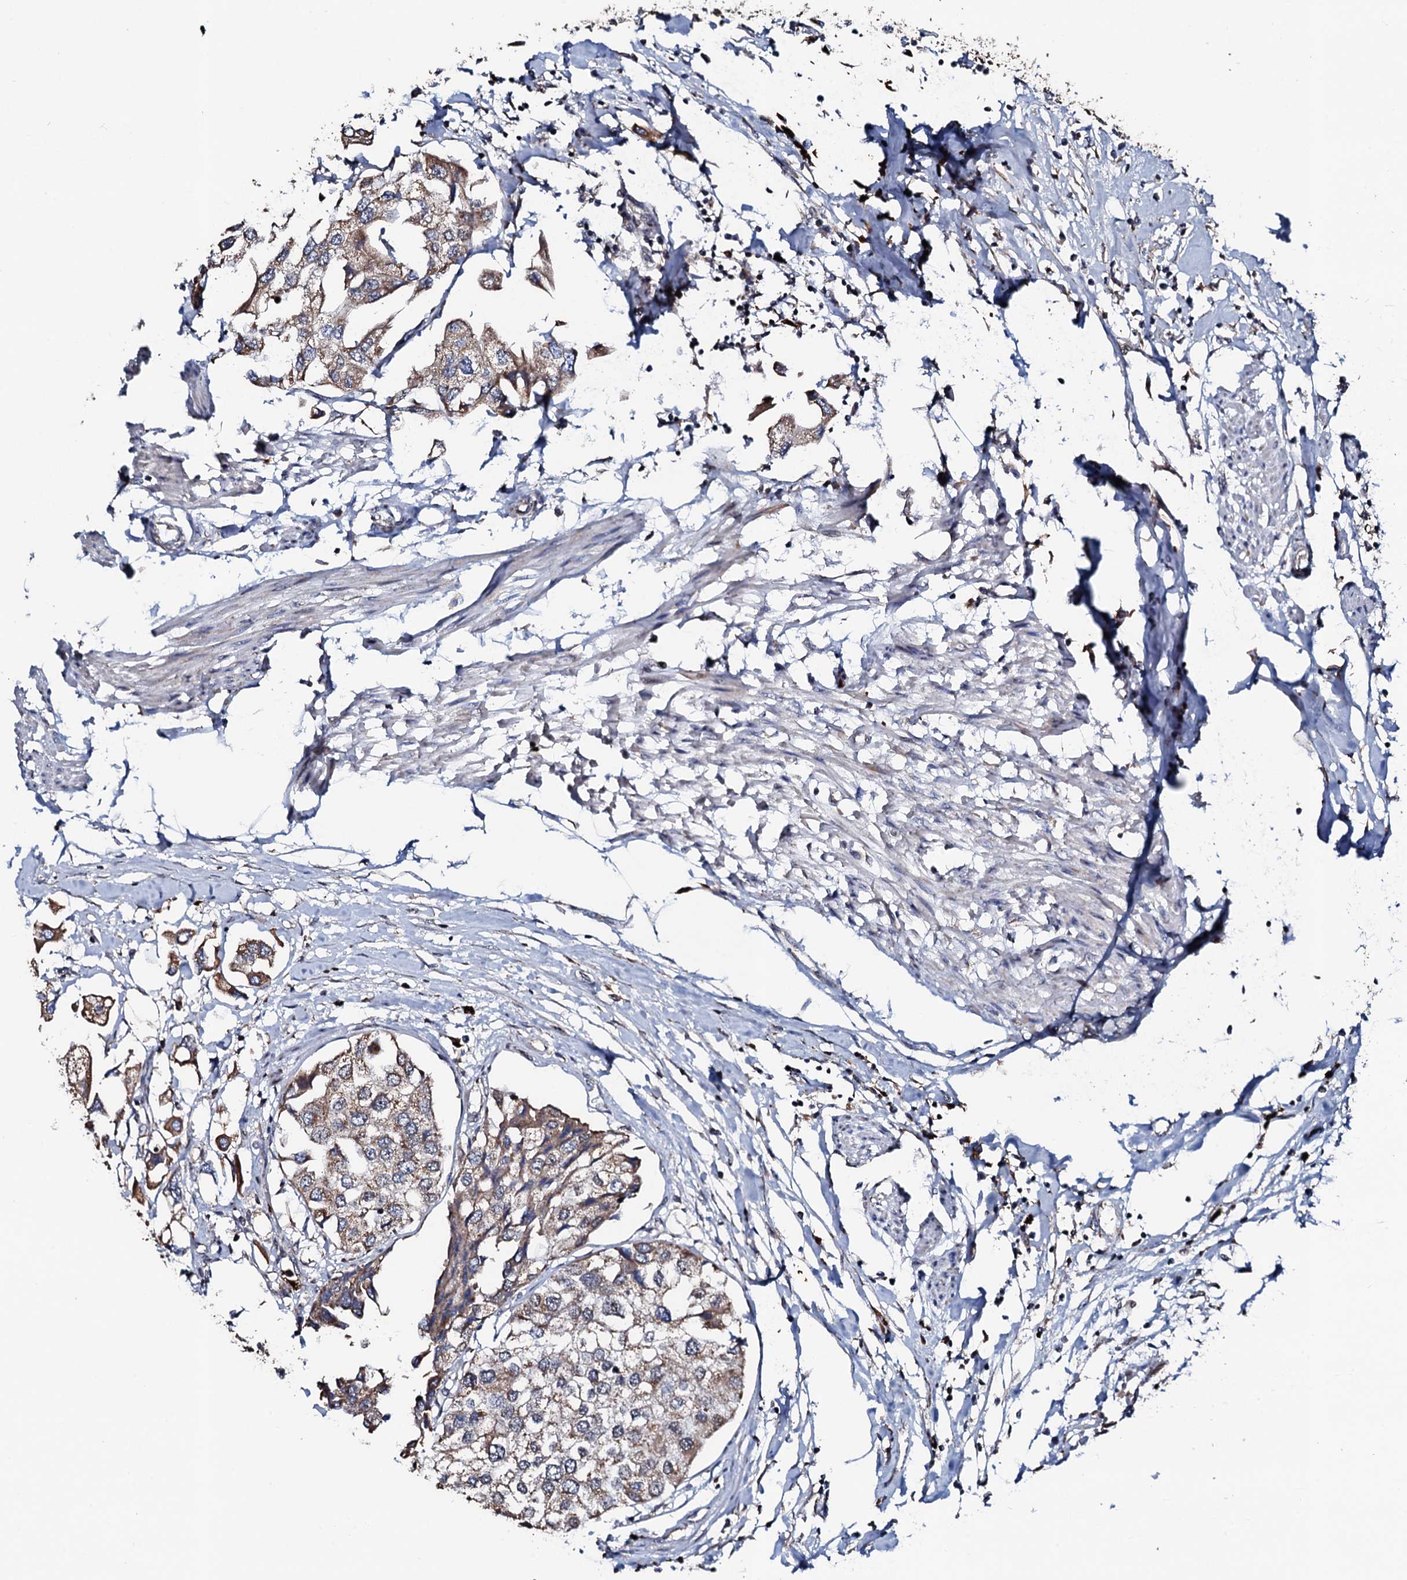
{"staining": {"intensity": "moderate", "quantity": "<25%", "location": "cytoplasmic/membranous"}, "tissue": "urothelial cancer", "cell_type": "Tumor cells", "image_type": "cancer", "snomed": [{"axis": "morphology", "description": "Urothelial carcinoma, High grade"}, {"axis": "topography", "description": "Urinary bladder"}], "caption": "A brown stain shows moderate cytoplasmic/membranous positivity of a protein in human urothelial cancer tumor cells.", "gene": "KIF18A", "patient": {"sex": "male", "age": 64}}